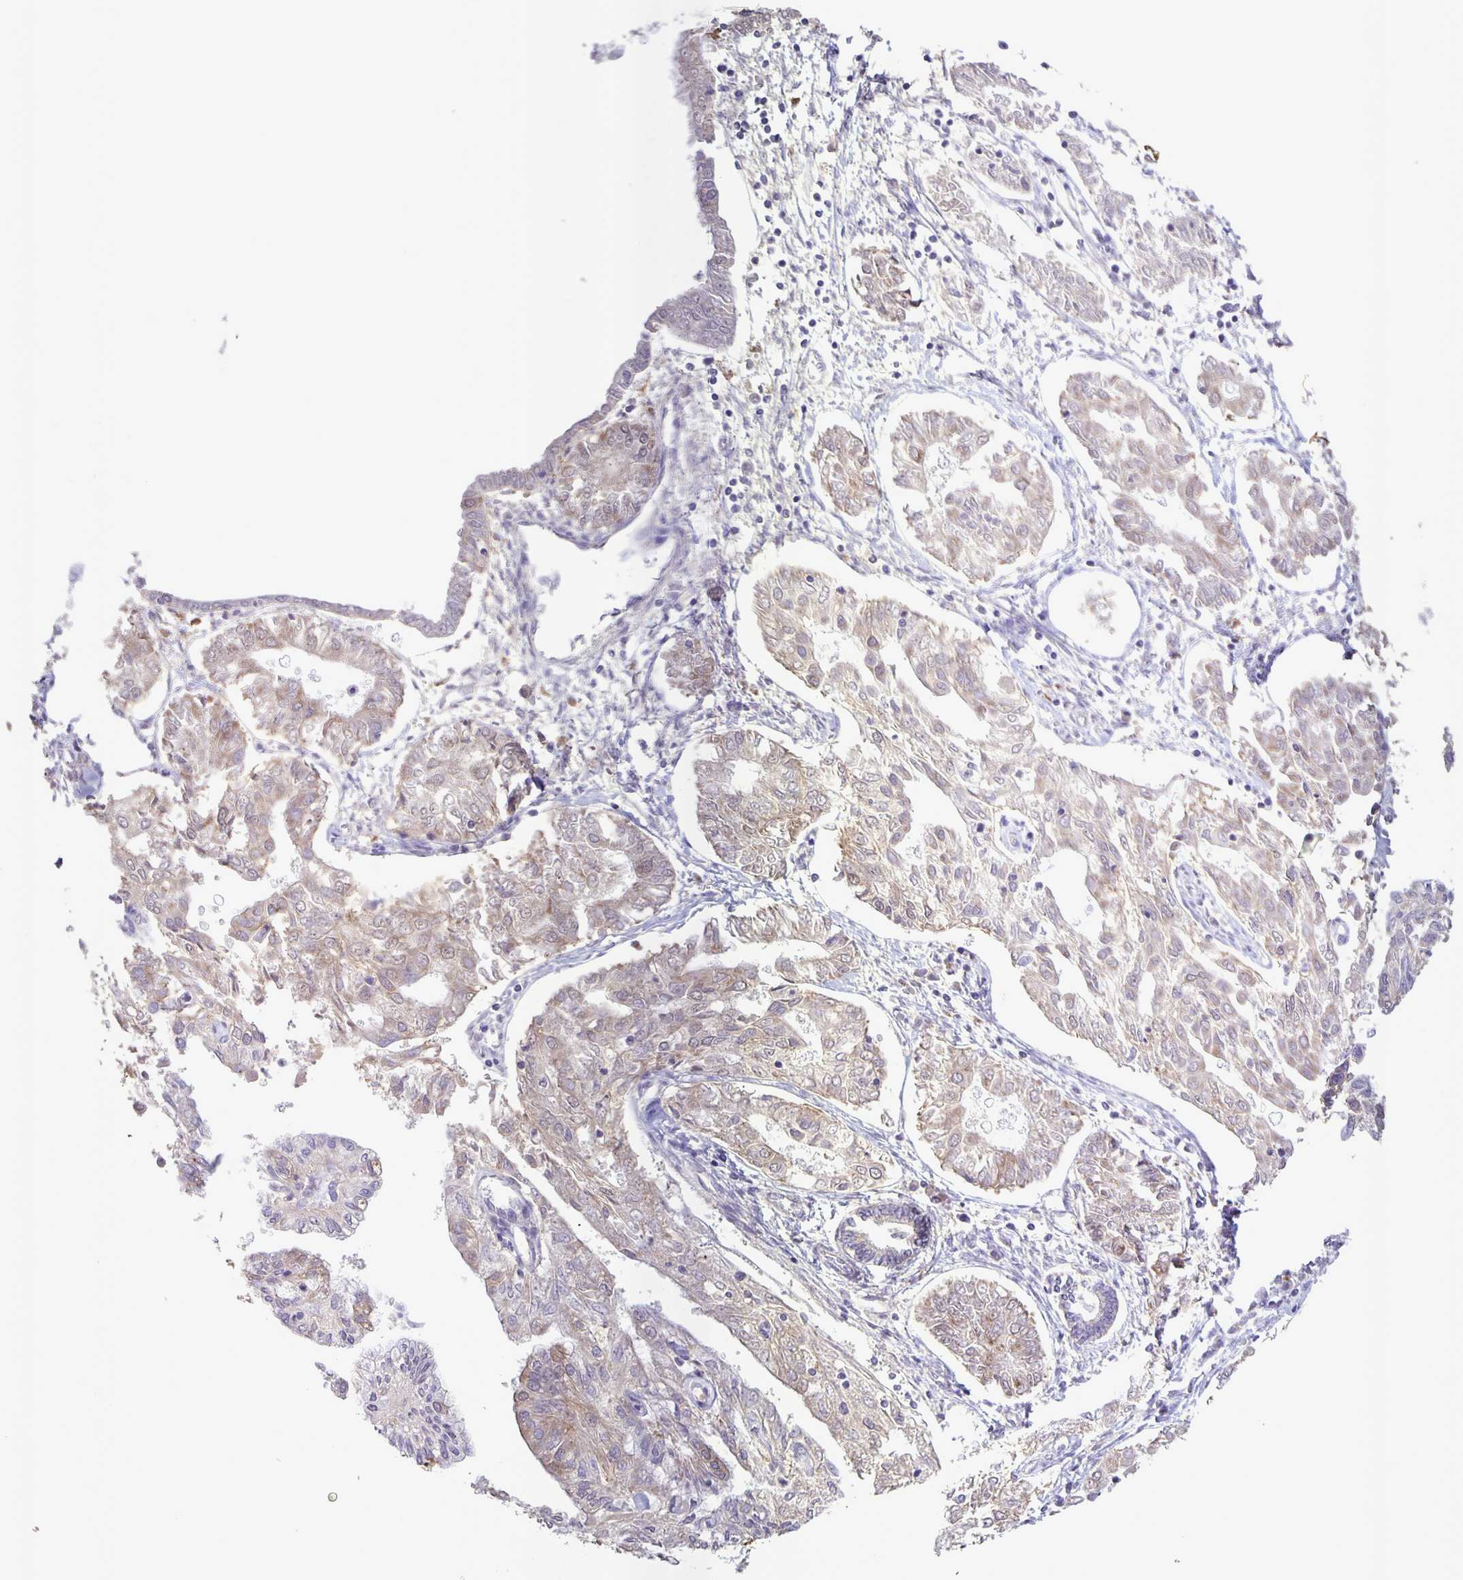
{"staining": {"intensity": "weak", "quantity": "25%-75%", "location": "cytoplasmic/membranous"}, "tissue": "endometrial cancer", "cell_type": "Tumor cells", "image_type": "cancer", "snomed": [{"axis": "morphology", "description": "Adenocarcinoma, NOS"}, {"axis": "topography", "description": "Endometrium"}], "caption": "Protein expression analysis of endometrial adenocarcinoma shows weak cytoplasmic/membranous staining in approximately 25%-75% of tumor cells.", "gene": "SRCIN1", "patient": {"sex": "female", "age": 68}}